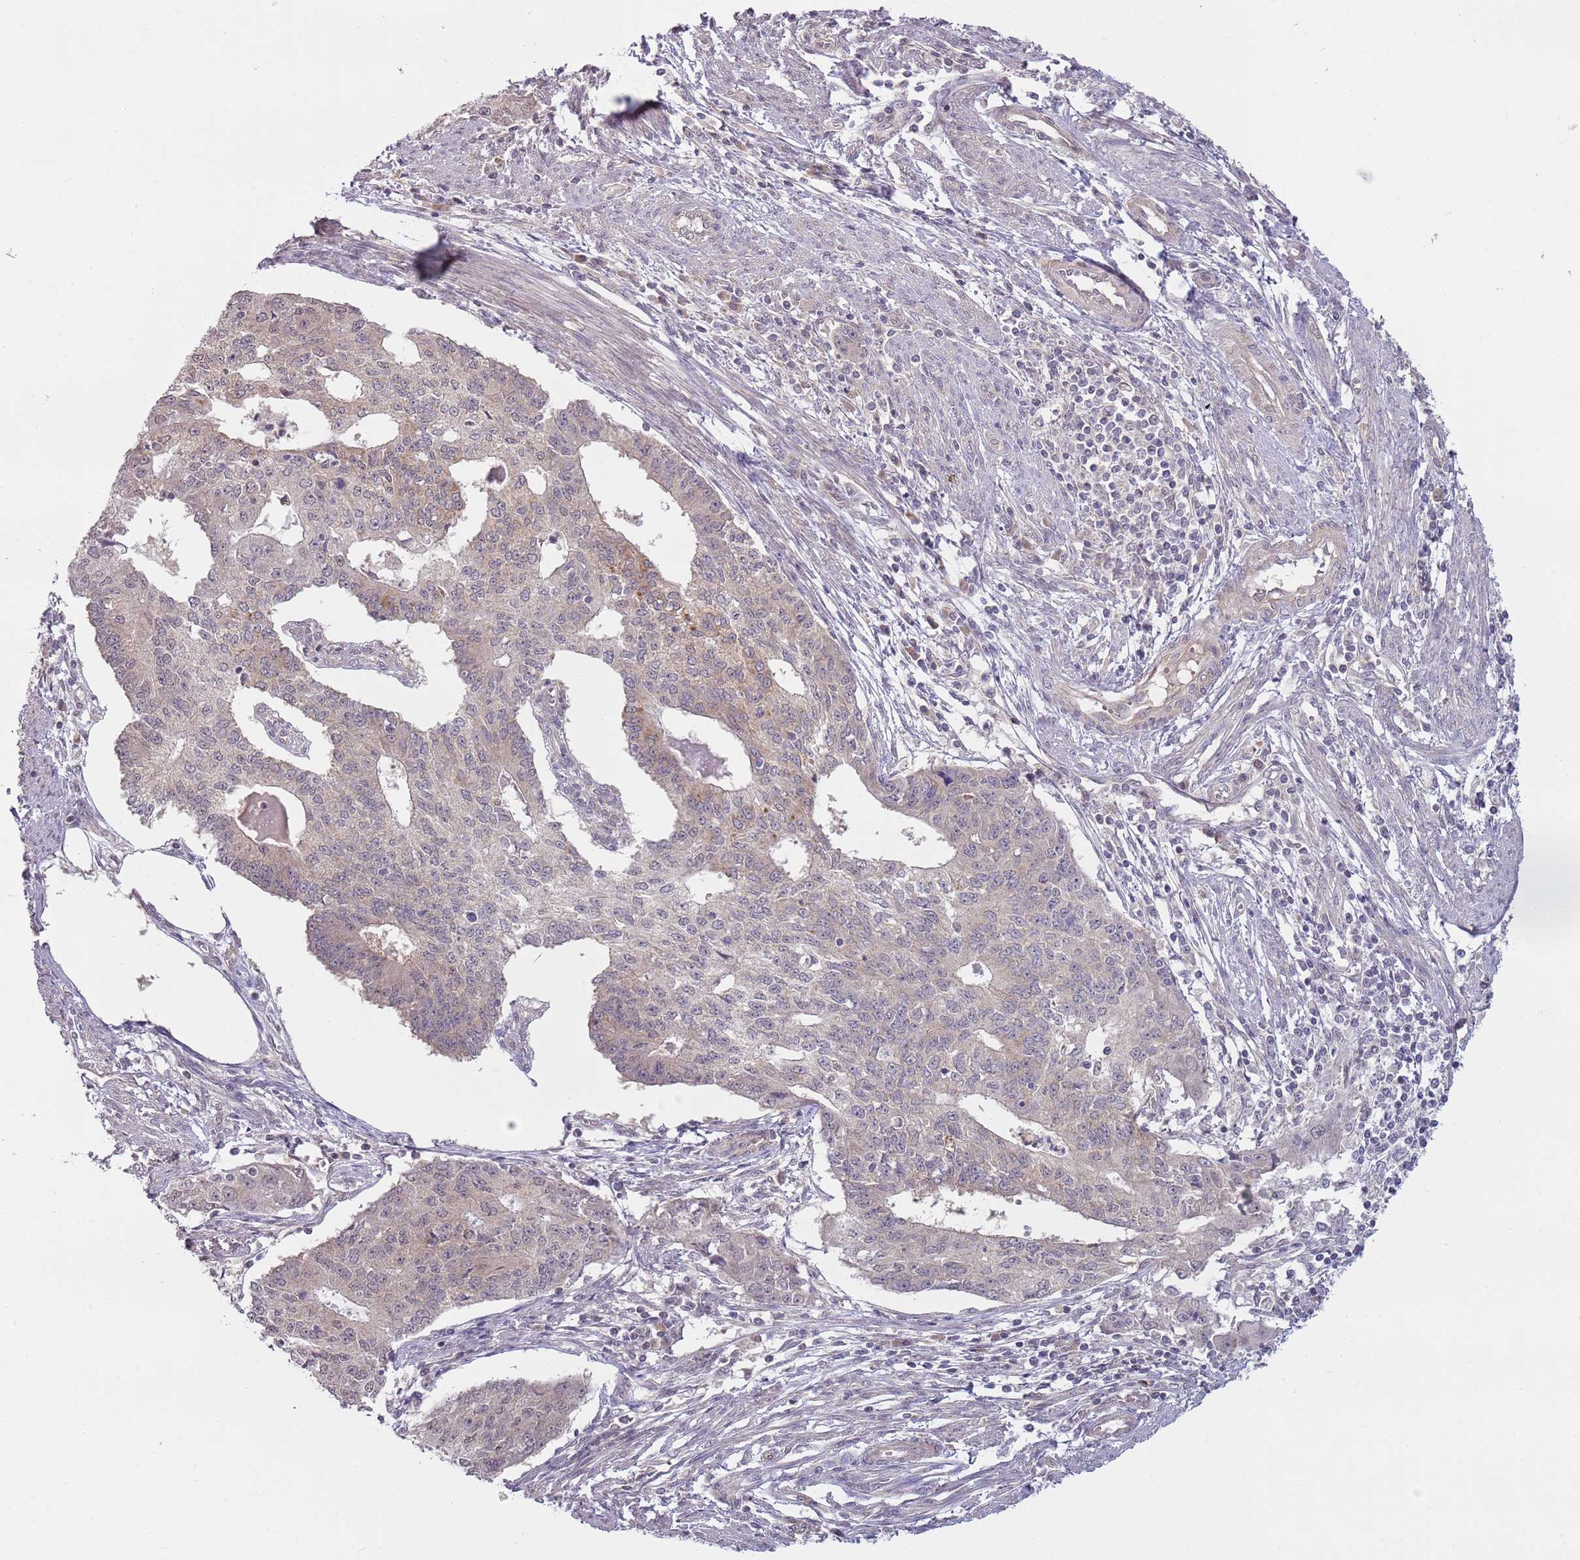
{"staining": {"intensity": "negative", "quantity": "none", "location": "none"}, "tissue": "endometrial cancer", "cell_type": "Tumor cells", "image_type": "cancer", "snomed": [{"axis": "morphology", "description": "Adenocarcinoma, NOS"}, {"axis": "topography", "description": "Endometrium"}], "caption": "High power microscopy image of an immunohistochemistry (IHC) histopathology image of endometrial cancer, revealing no significant staining in tumor cells.", "gene": "SKOR2", "patient": {"sex": "female", "age": 56}}